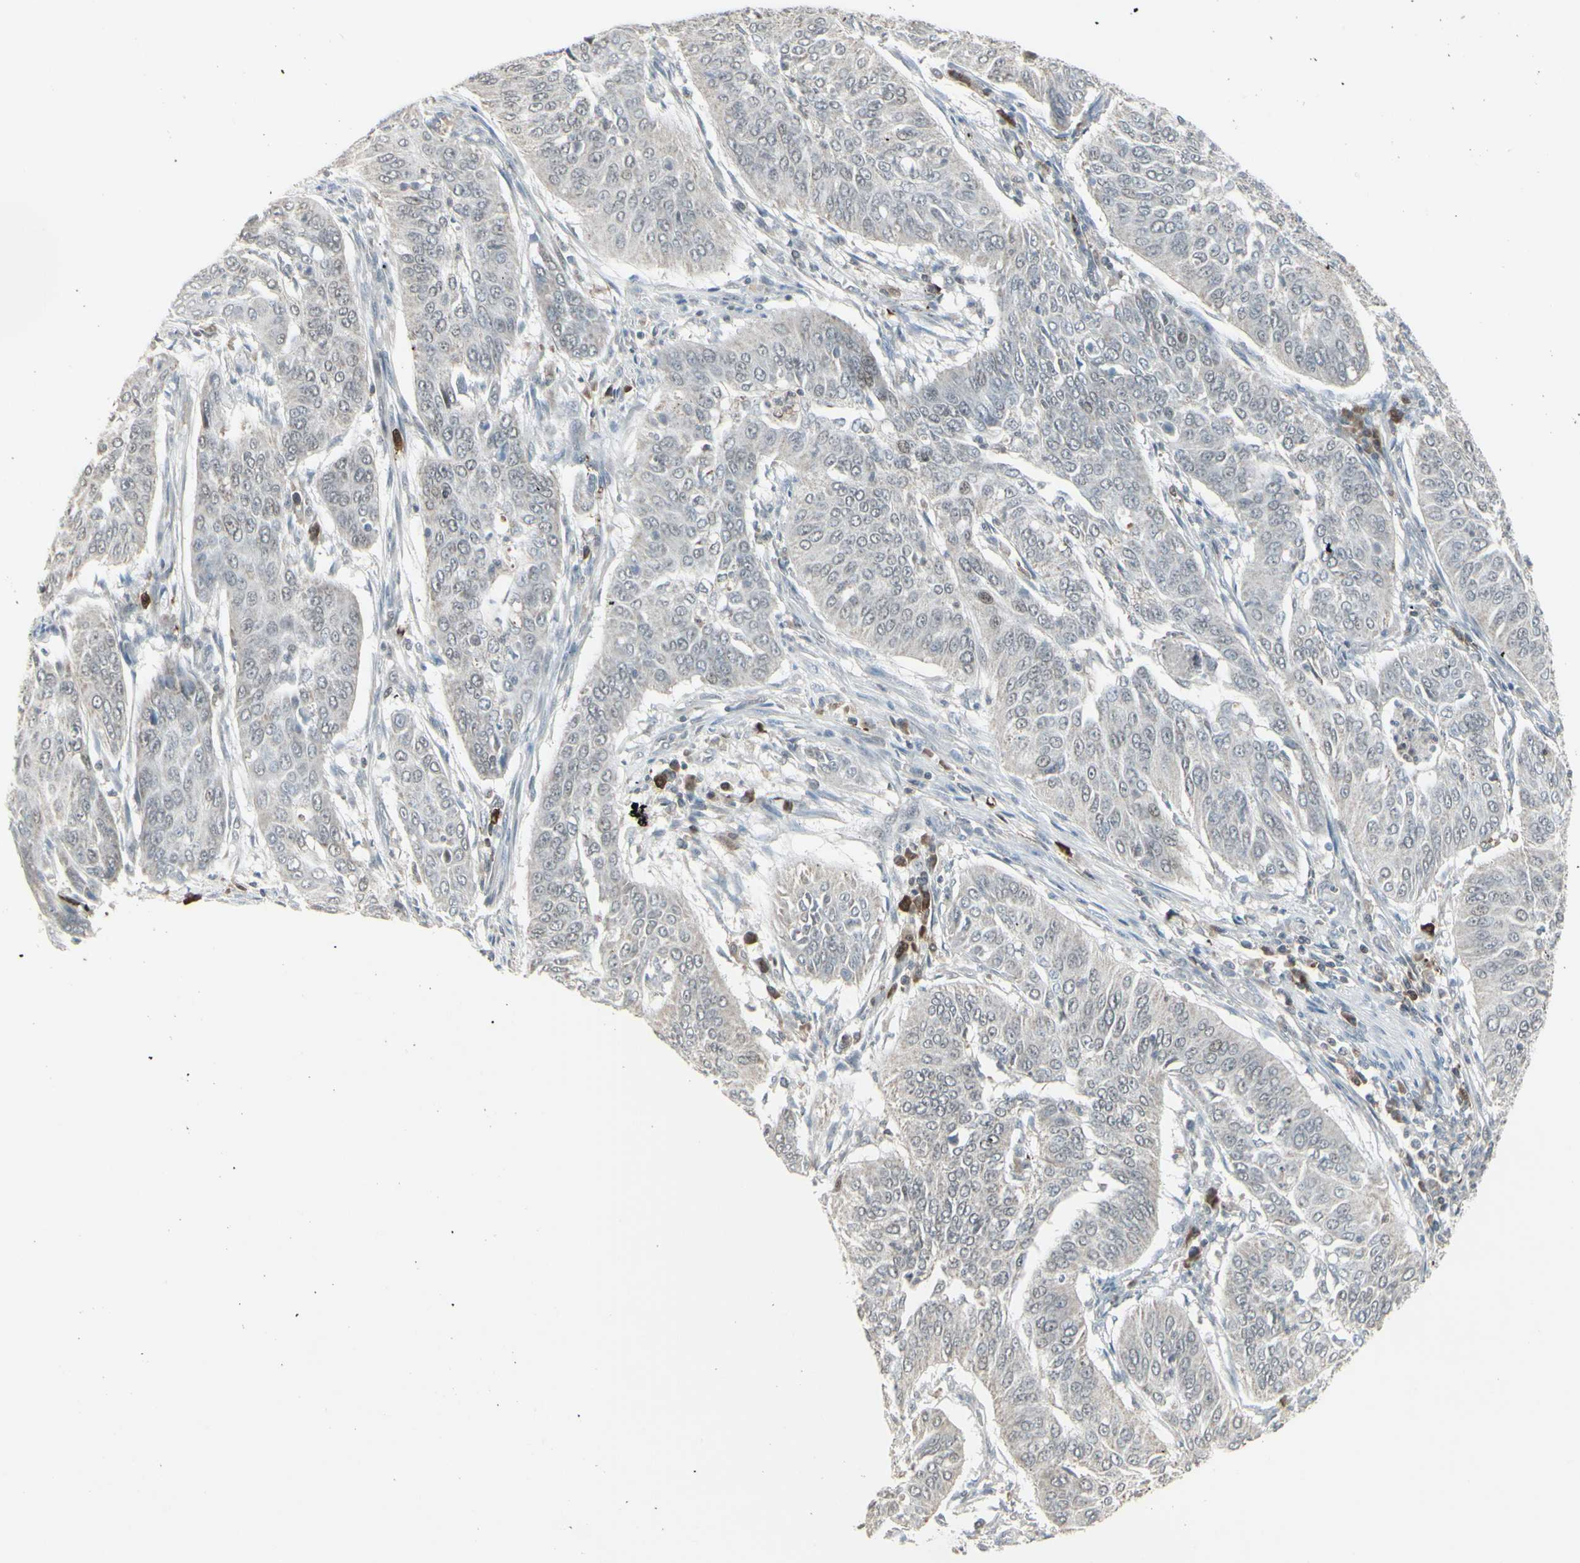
{"staining": {"intensity": "negative", "quantity": "none", "location": "none"}, "tissue": "cervical cancer", "cell_type": "Tumor cells", "image_type": "cancer", "snomed": [{"axis": "morphology", "description": "Normal tissue, NOS"}, {"axis": "morphology", "description": "Squamous cell carcinoma, NOS"}, {"axis": "topography", "description": "Cervix"}], "caption": "A micrograph of human cervical squamous cell carcinoma is negative for staining in tumor cells.", "gene": "SAMSN1", "patient": {"sex": "female", "age": 39}}